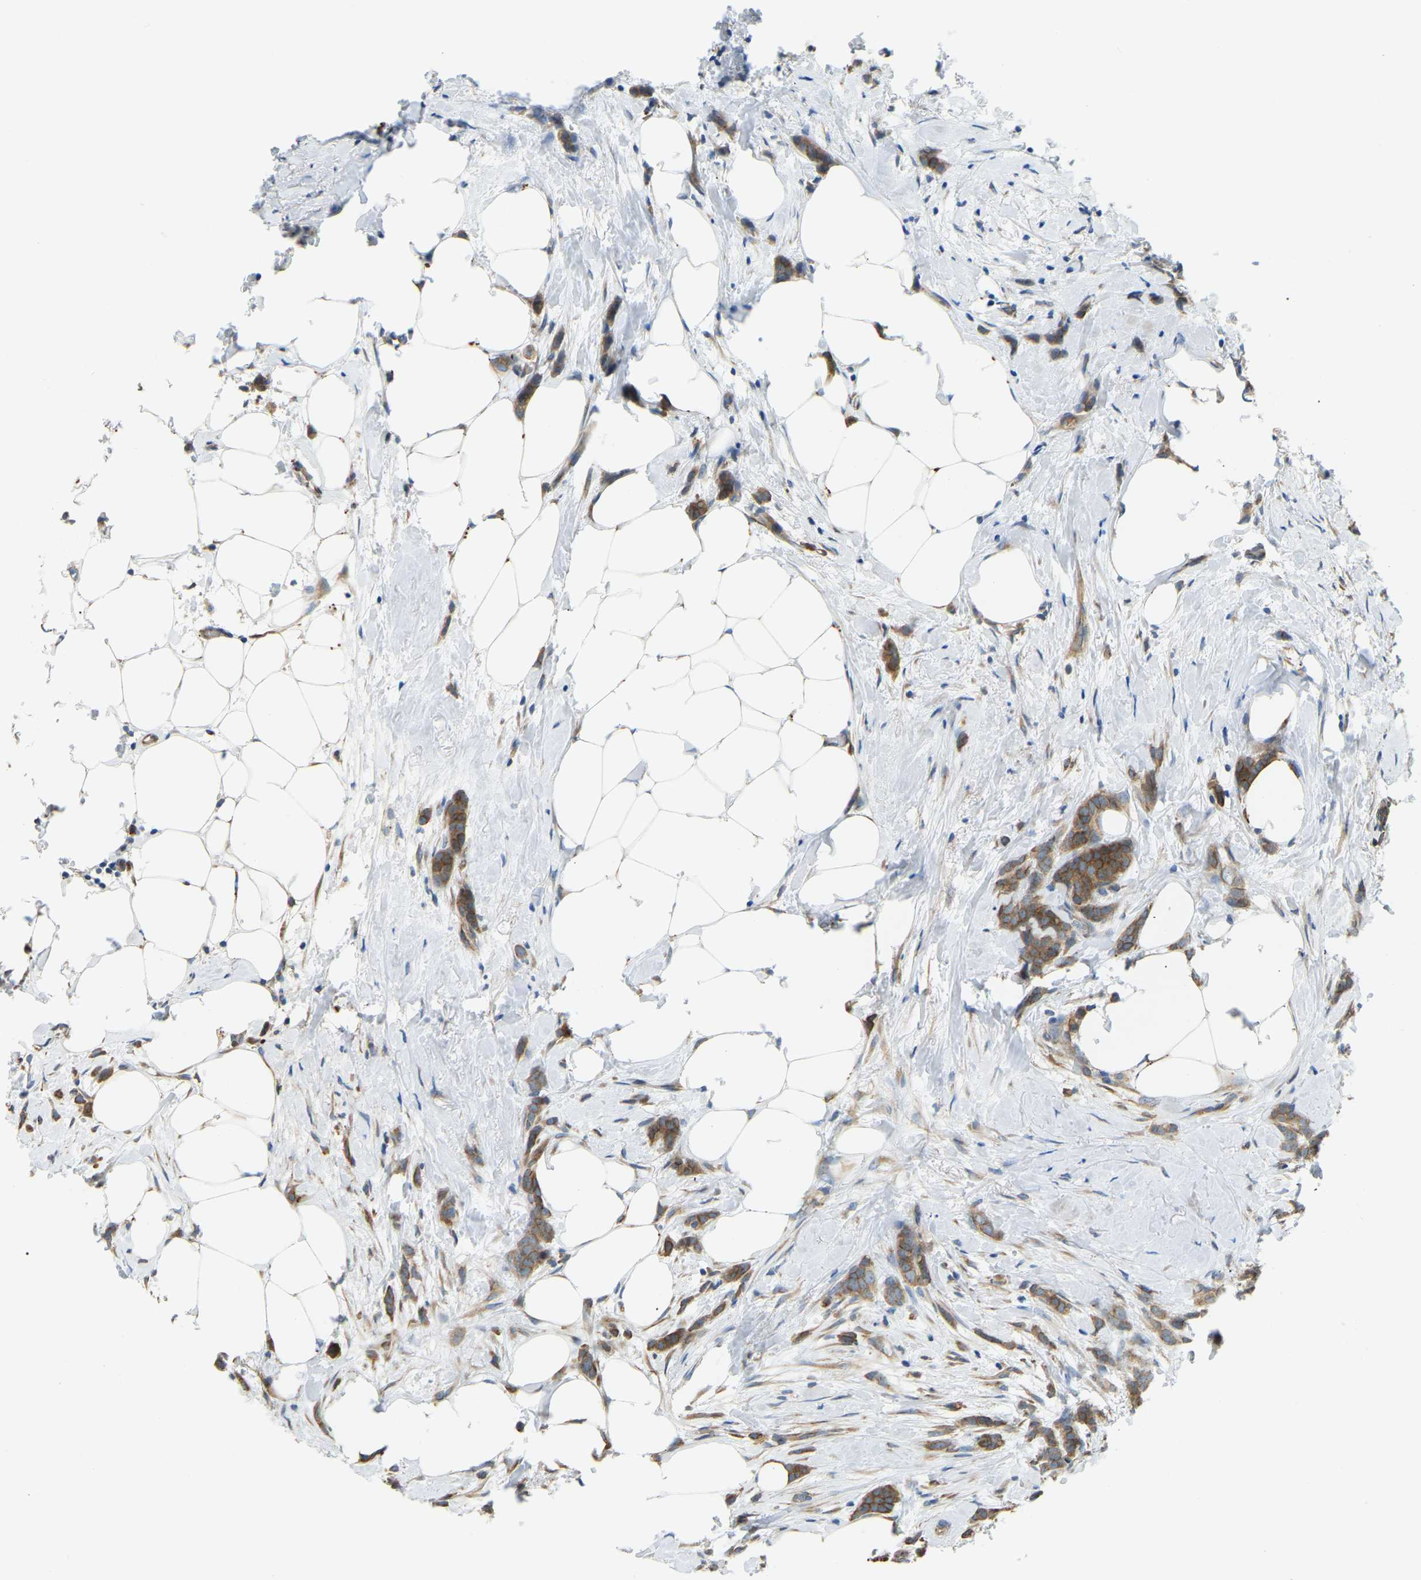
{"staining": {"intensity": "moderate", "quantity": ">75%", "location": "cytoplasmic/membranous"}, "tissue": "breast cancer", "cell_type": "Tumor cells", "image_type": "cancer", "snomed": [{"axis": "morphology", "description": "Lobular carcinoma, in situ"}, {"axis": "morphology", "description": "Lobular carcinoma"}, {"axis": "topography", "description": "Breast"}], "caption": "High-power microscopy captured an IHC image of breast lobular carcinoma in situ, revealing moderate cytoplasmic/membranous expression in about >75% of tumor cells.", "gene": "NME8", "patient": {"sex": "female", "age": 41}}